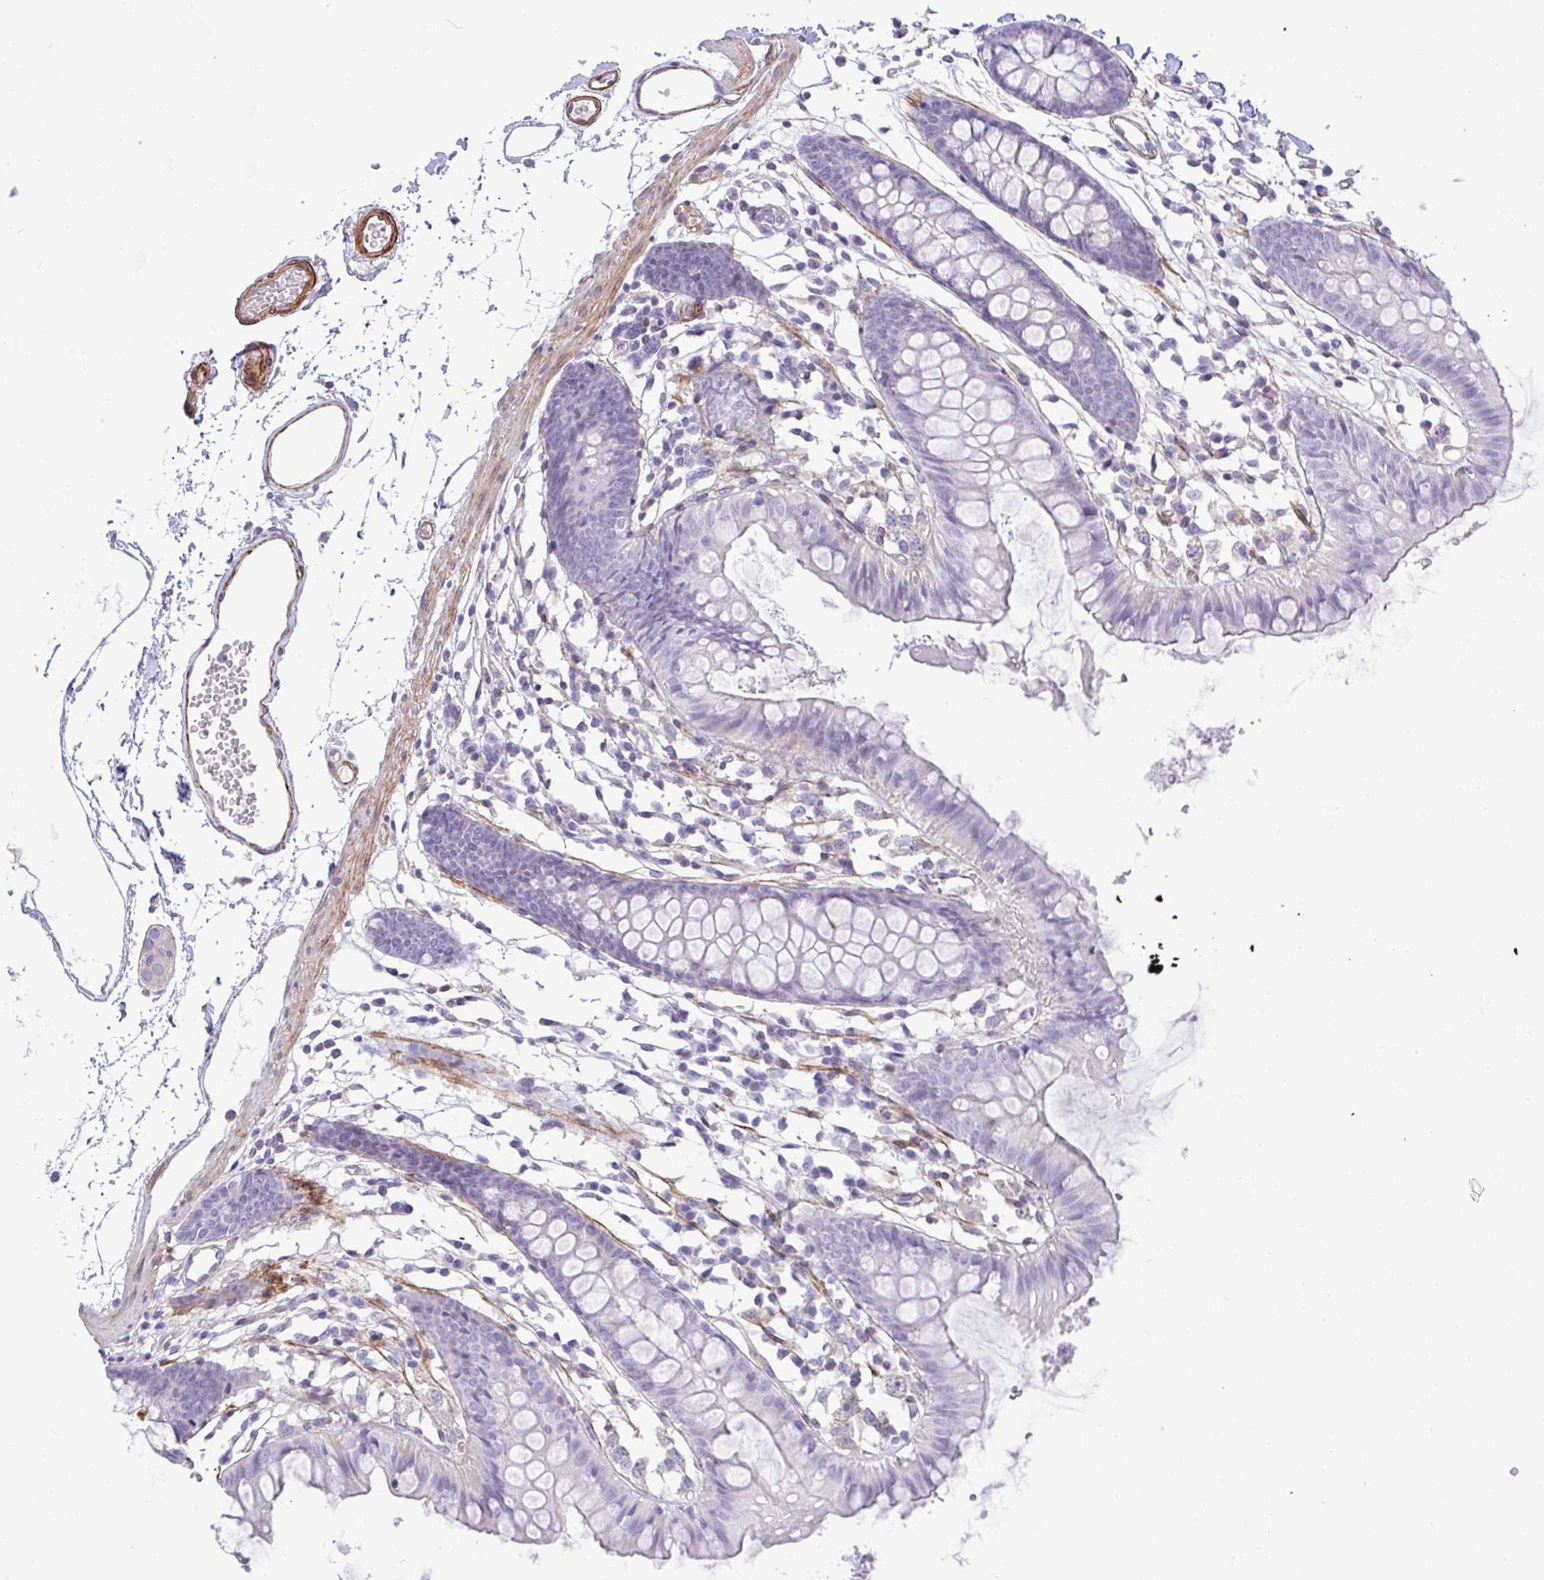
{"staining": {"intensity": "negative", "quantity": "none", "location": "none"}, "tissue": "colon", "cell_type": "Endothelial cells", "image_type": "normal", "snomed": [{"axis": "morphology", "description": "Normal tissue, NOS"}, {"axis": "topography", "description": "Colon"}], "caption": "The photomicrograph demonstrates no significant expression in endothelial cells of colon.", "gene": "CDRT15", "patient": {"sex": "female", "age": 84}}